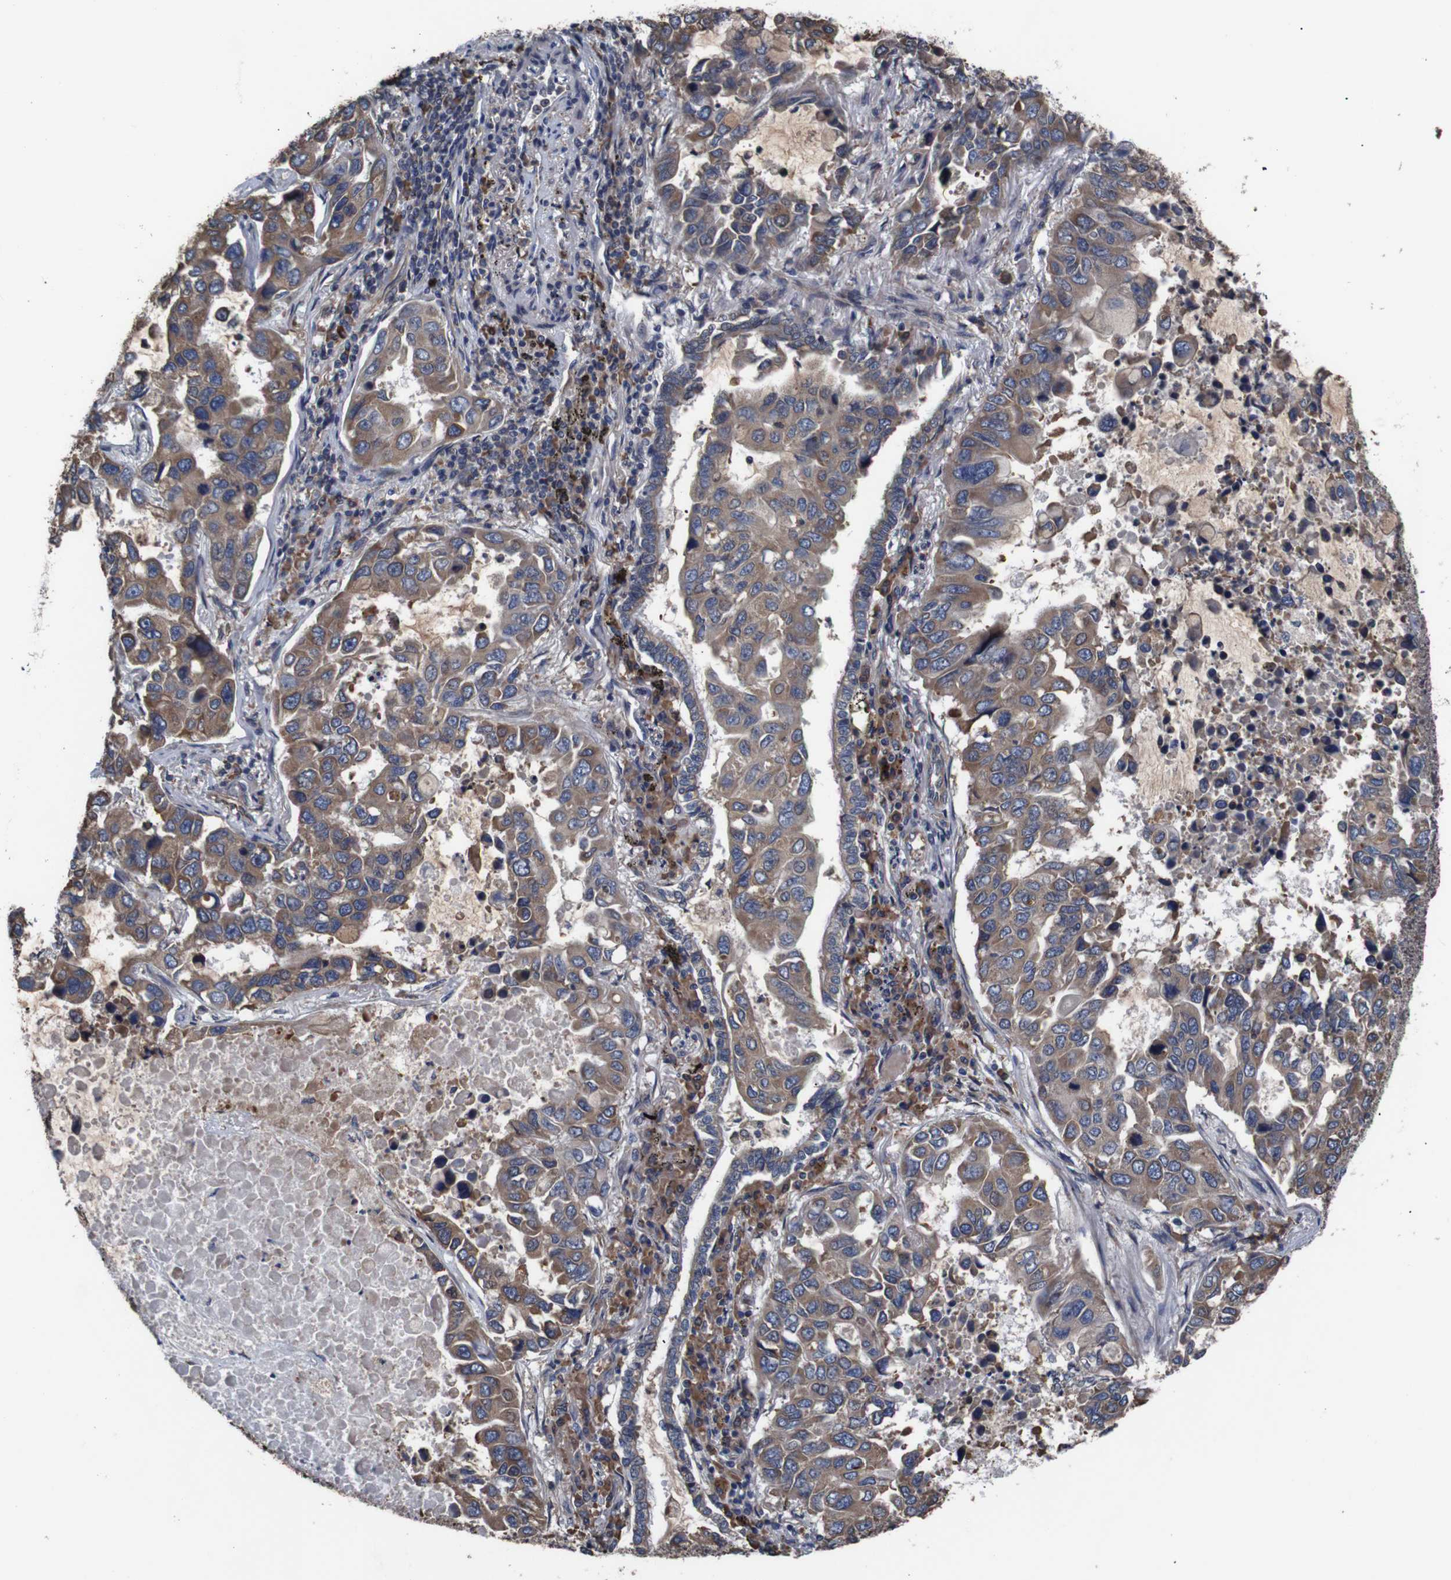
{"staining": {"intensity": "moderate", "quantity": ">75%", "location": "cytoplasmic/membranous"}, "tissue": "lung cancer", "cell_type": "Tumor cells", "image_type": "cancer", "snomed": [{"axis": "morphology", "description": "Adenocarcinoma, NOS"}, {"axis": "topography", "description": "Lung"}], "caption": "Immunohistochemical staining of lung cancer (adenocarcinoma) demonstrates medium levels of moderate cytoplasmic/membranous protein positivity in about >75% of tumor cells.", "gene": "SIGMAR1", "patient": {"sex": "male", "age": 64}}